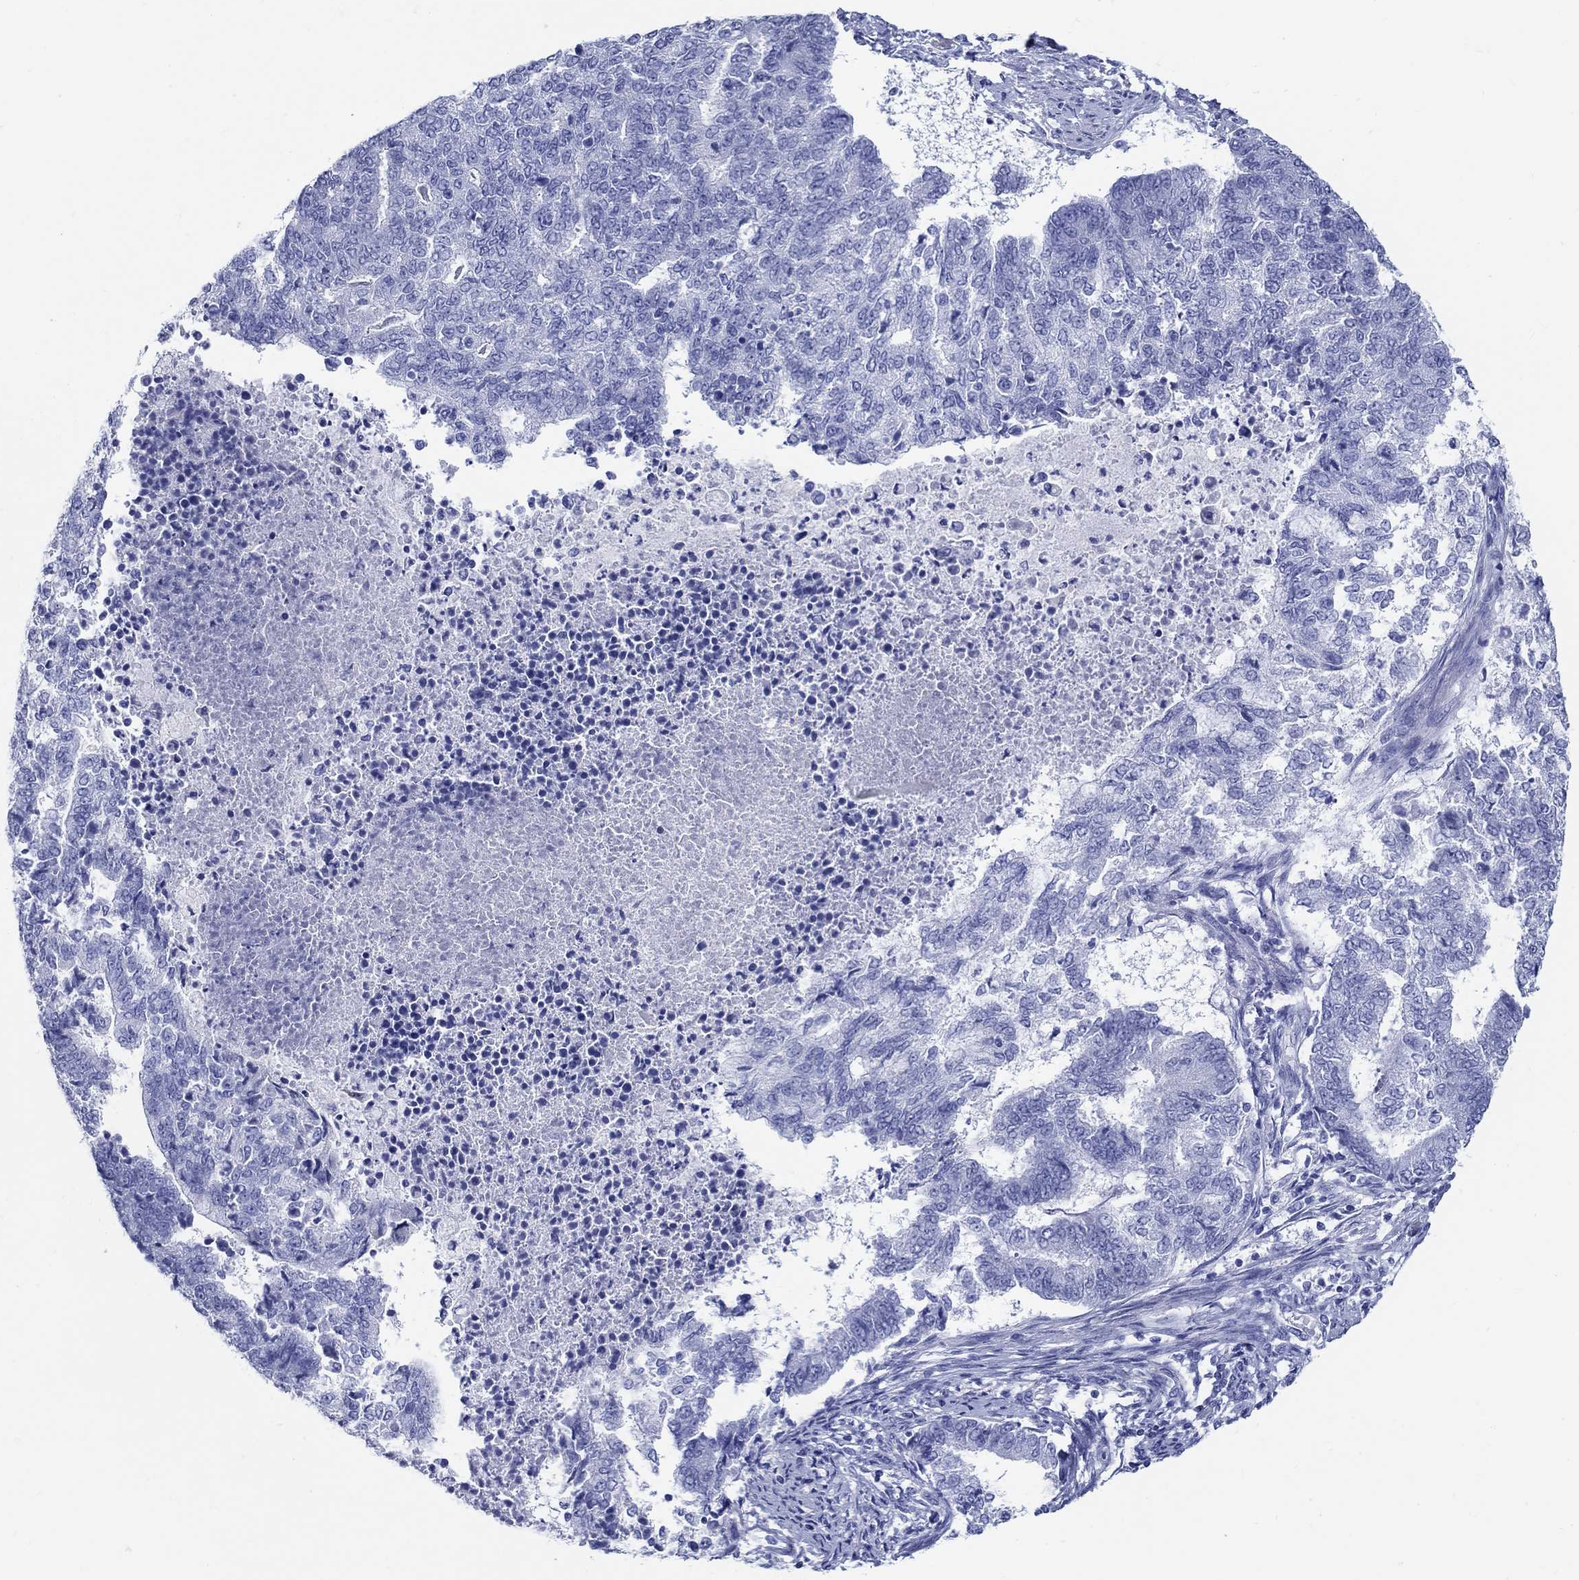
{"staining": {"intensity": "negative", "quantity": "none", "location": "none"}, "tissue": "endometrial cancer", "cell_type": "Tumor cells", "image_type": "cancer", "snomed": [{"axis": "morphology", "description": "Adenocarcinoma, NOS"}, {"axis": "topography", "description": "Endometrium"}], "caption": "Human adenocarcinoma (endometrial) stained for a protein using immunohistochemistry (IHC) displays no expression in tumor cells.", "gene": "CRYGS", "patient": {"sex": "female", "age": 65}}